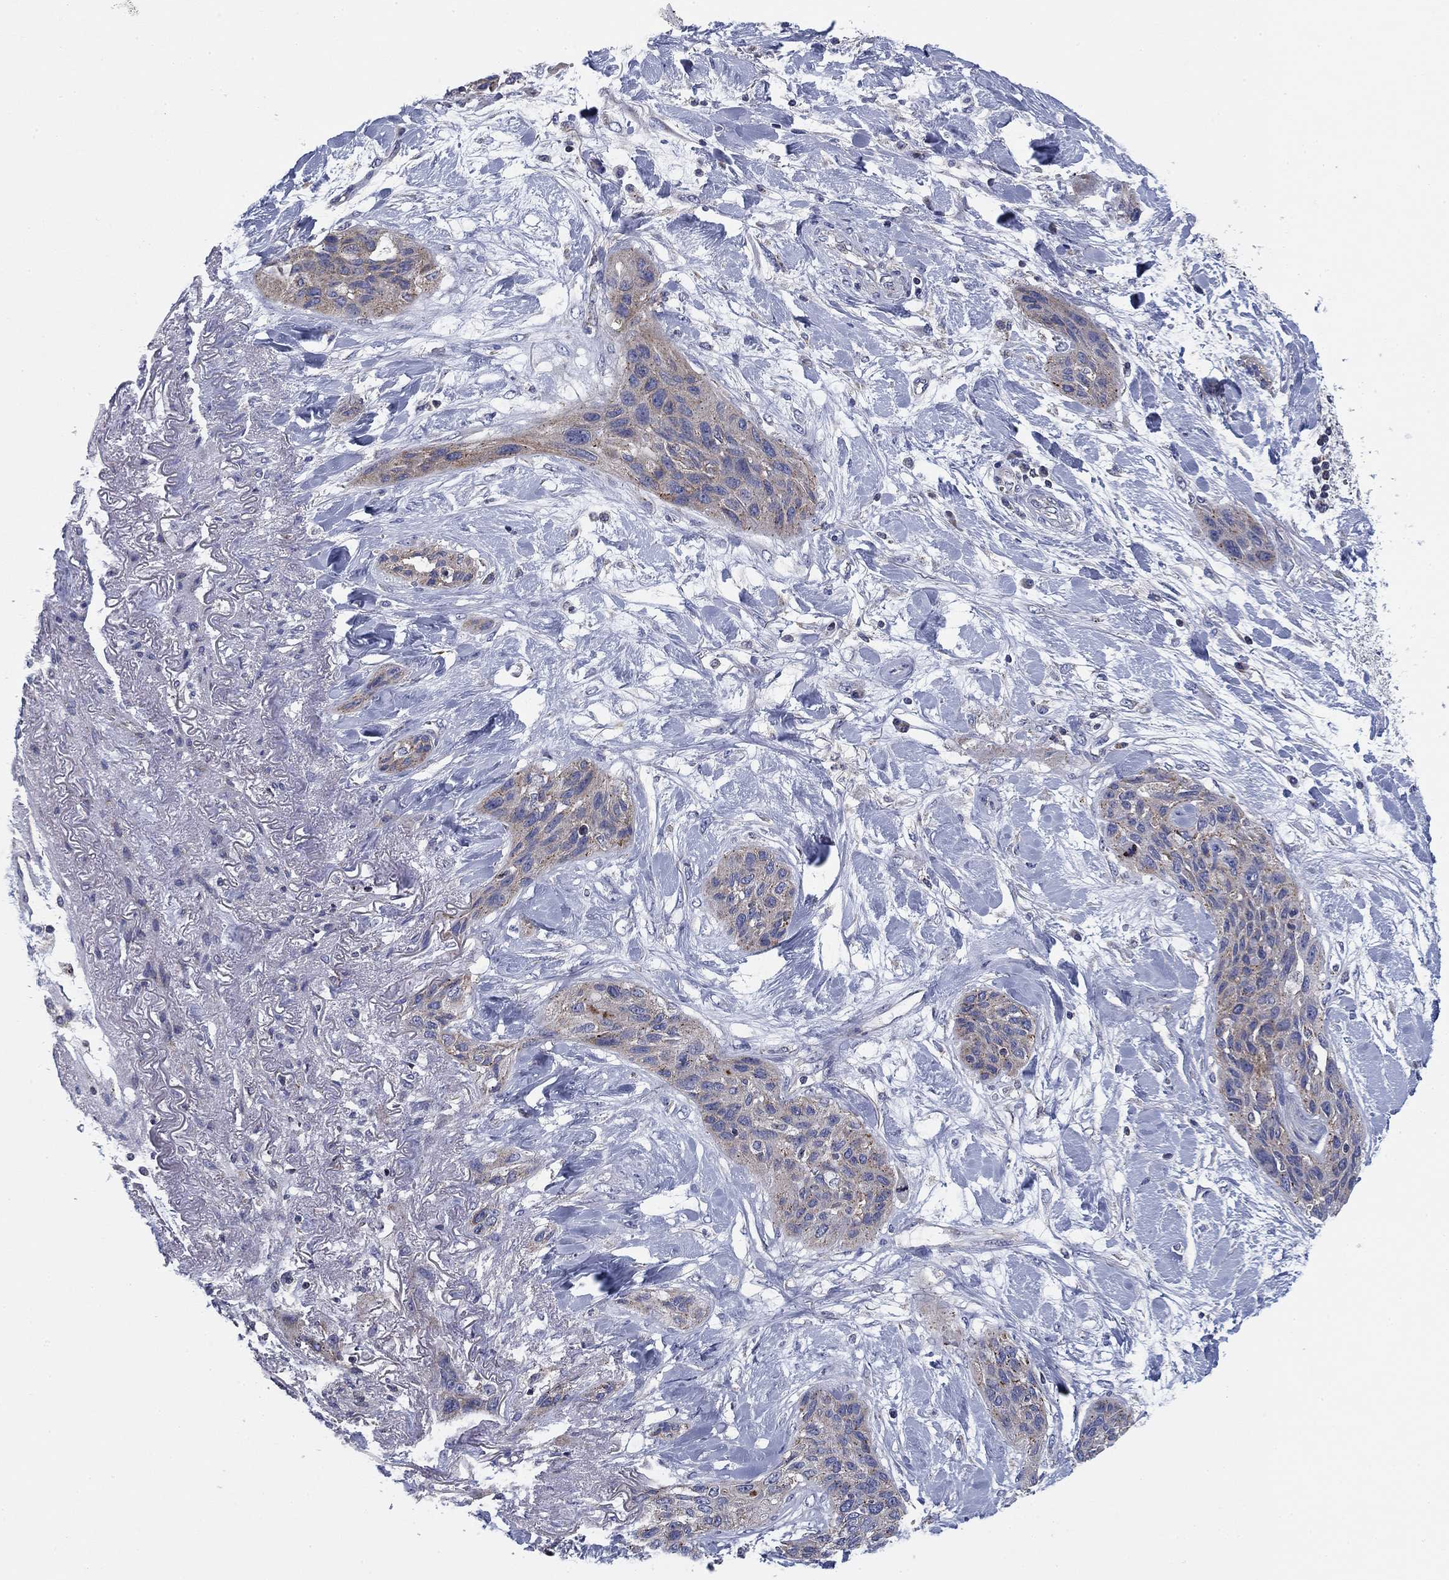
{"staining": {"intensity": "weak", "quantity": "<25%", "location": "cytoplasmic/membranous"}, "tissue": "lung cancer", "cell_type": "Tumor cells", "image_type": "cancer", "snomed": [{"axis": "morphology", "description": "Squamous cell carcinoma, NOS"}, {"axis": "topography", "description": "Lung"}], "caption": "An image of human lung cancer is negative for staining in tumor cells.", "gene": "NACAD", "patient": {"sex": "female", "age": 70}}